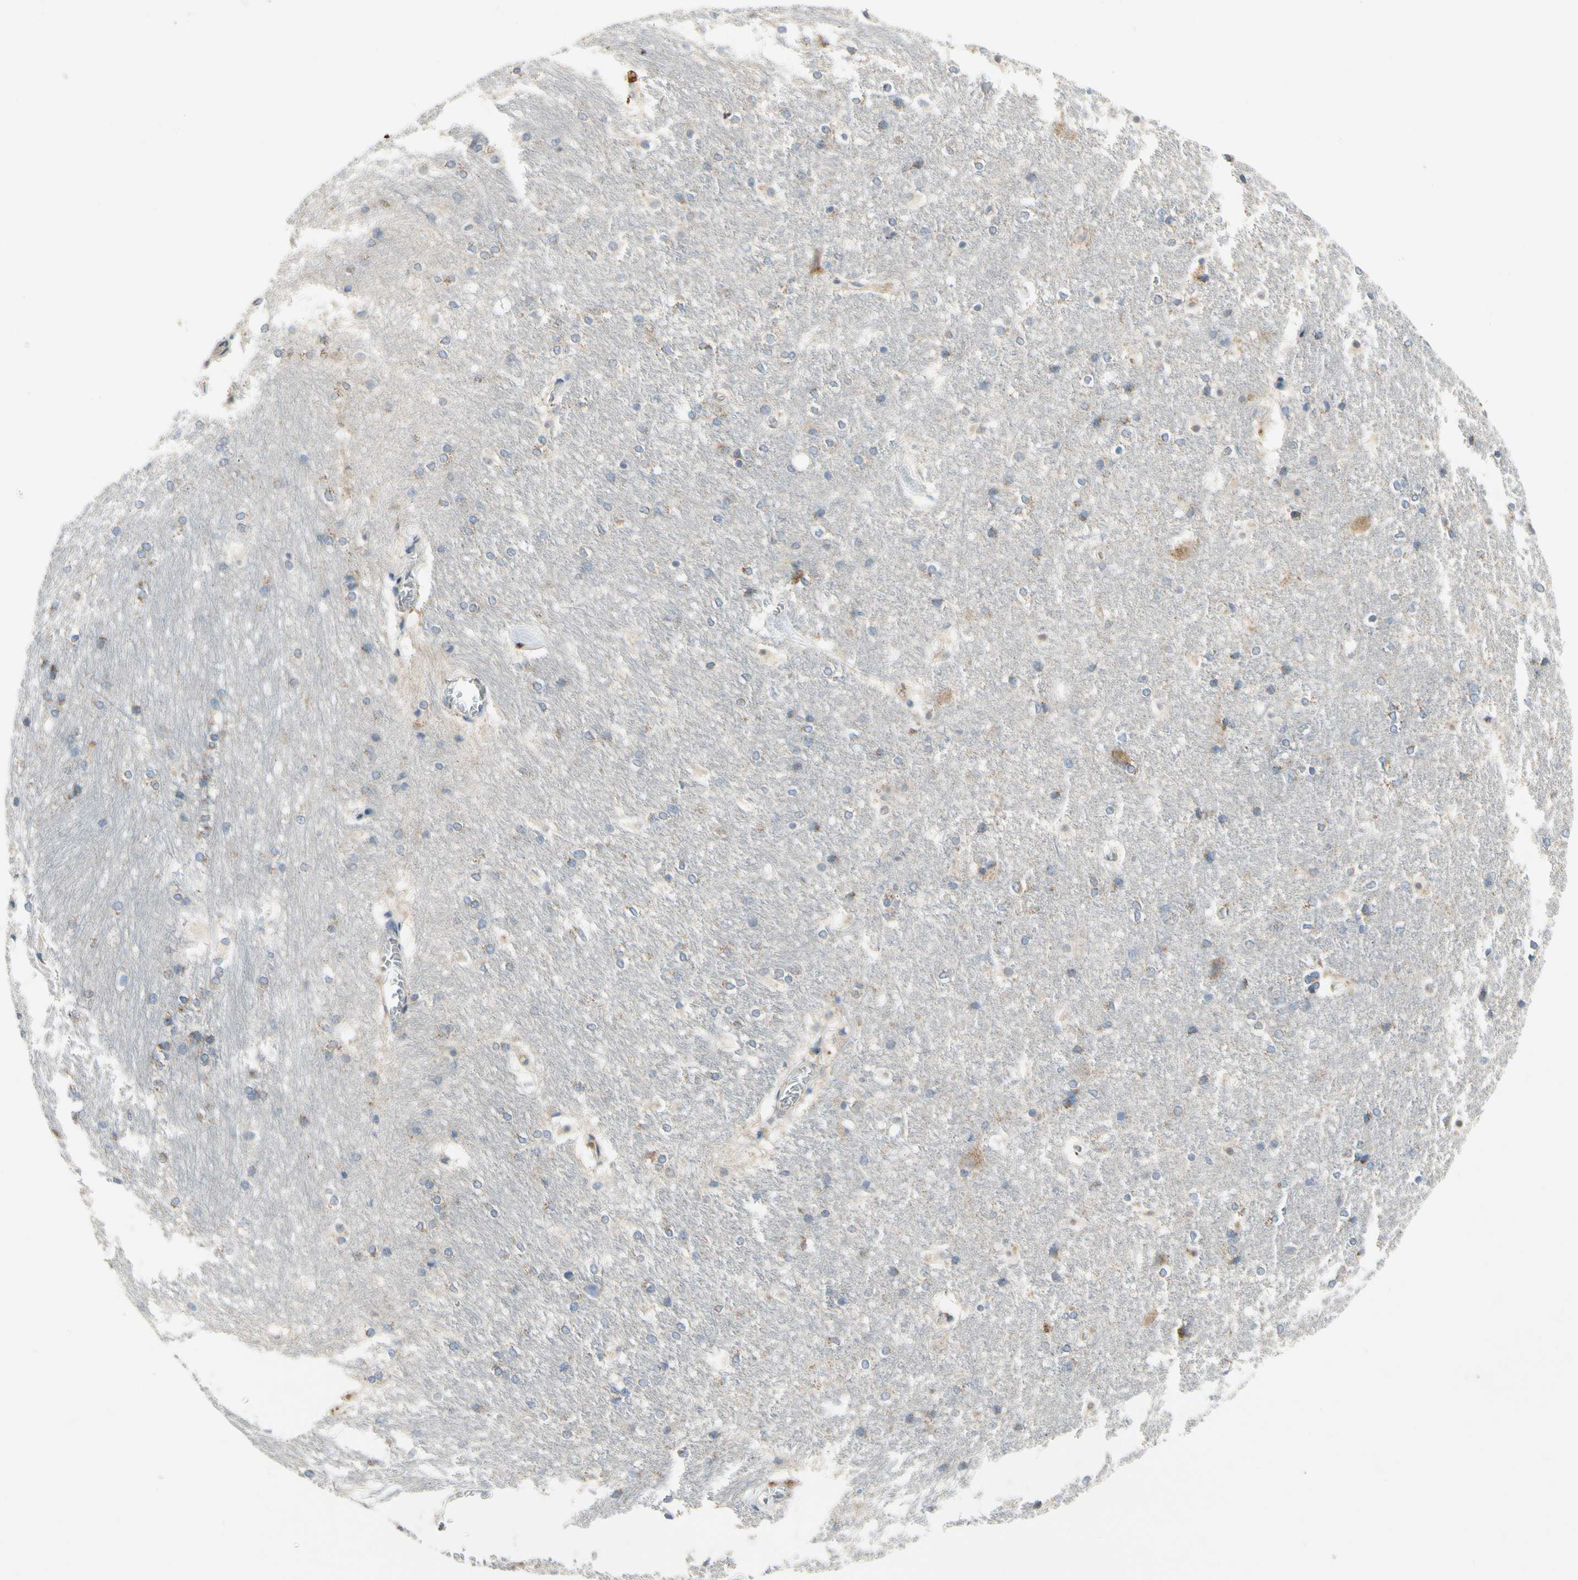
{"staining": {"intensity": "weak", "quantity": "25%-75%", "location": "cytoplasmic/membranous"}, "tissue": "hippocampus", "cell_type": "Glial cells", "image_type": "normal", "snomed": [{"axis": "morphology", "description": "Normal tissue, NOS"}, {"axis": "topography", "description": "Hippocampus"}], "caption": "This photomicrograph reveals IHC staining of benign hippocampus, with low weak cytoplasmic/membranous expression in about 25%-75% of glial cells.", "gene": "KLHDC8B", "patient": {"sex": "female", "age": 19}}